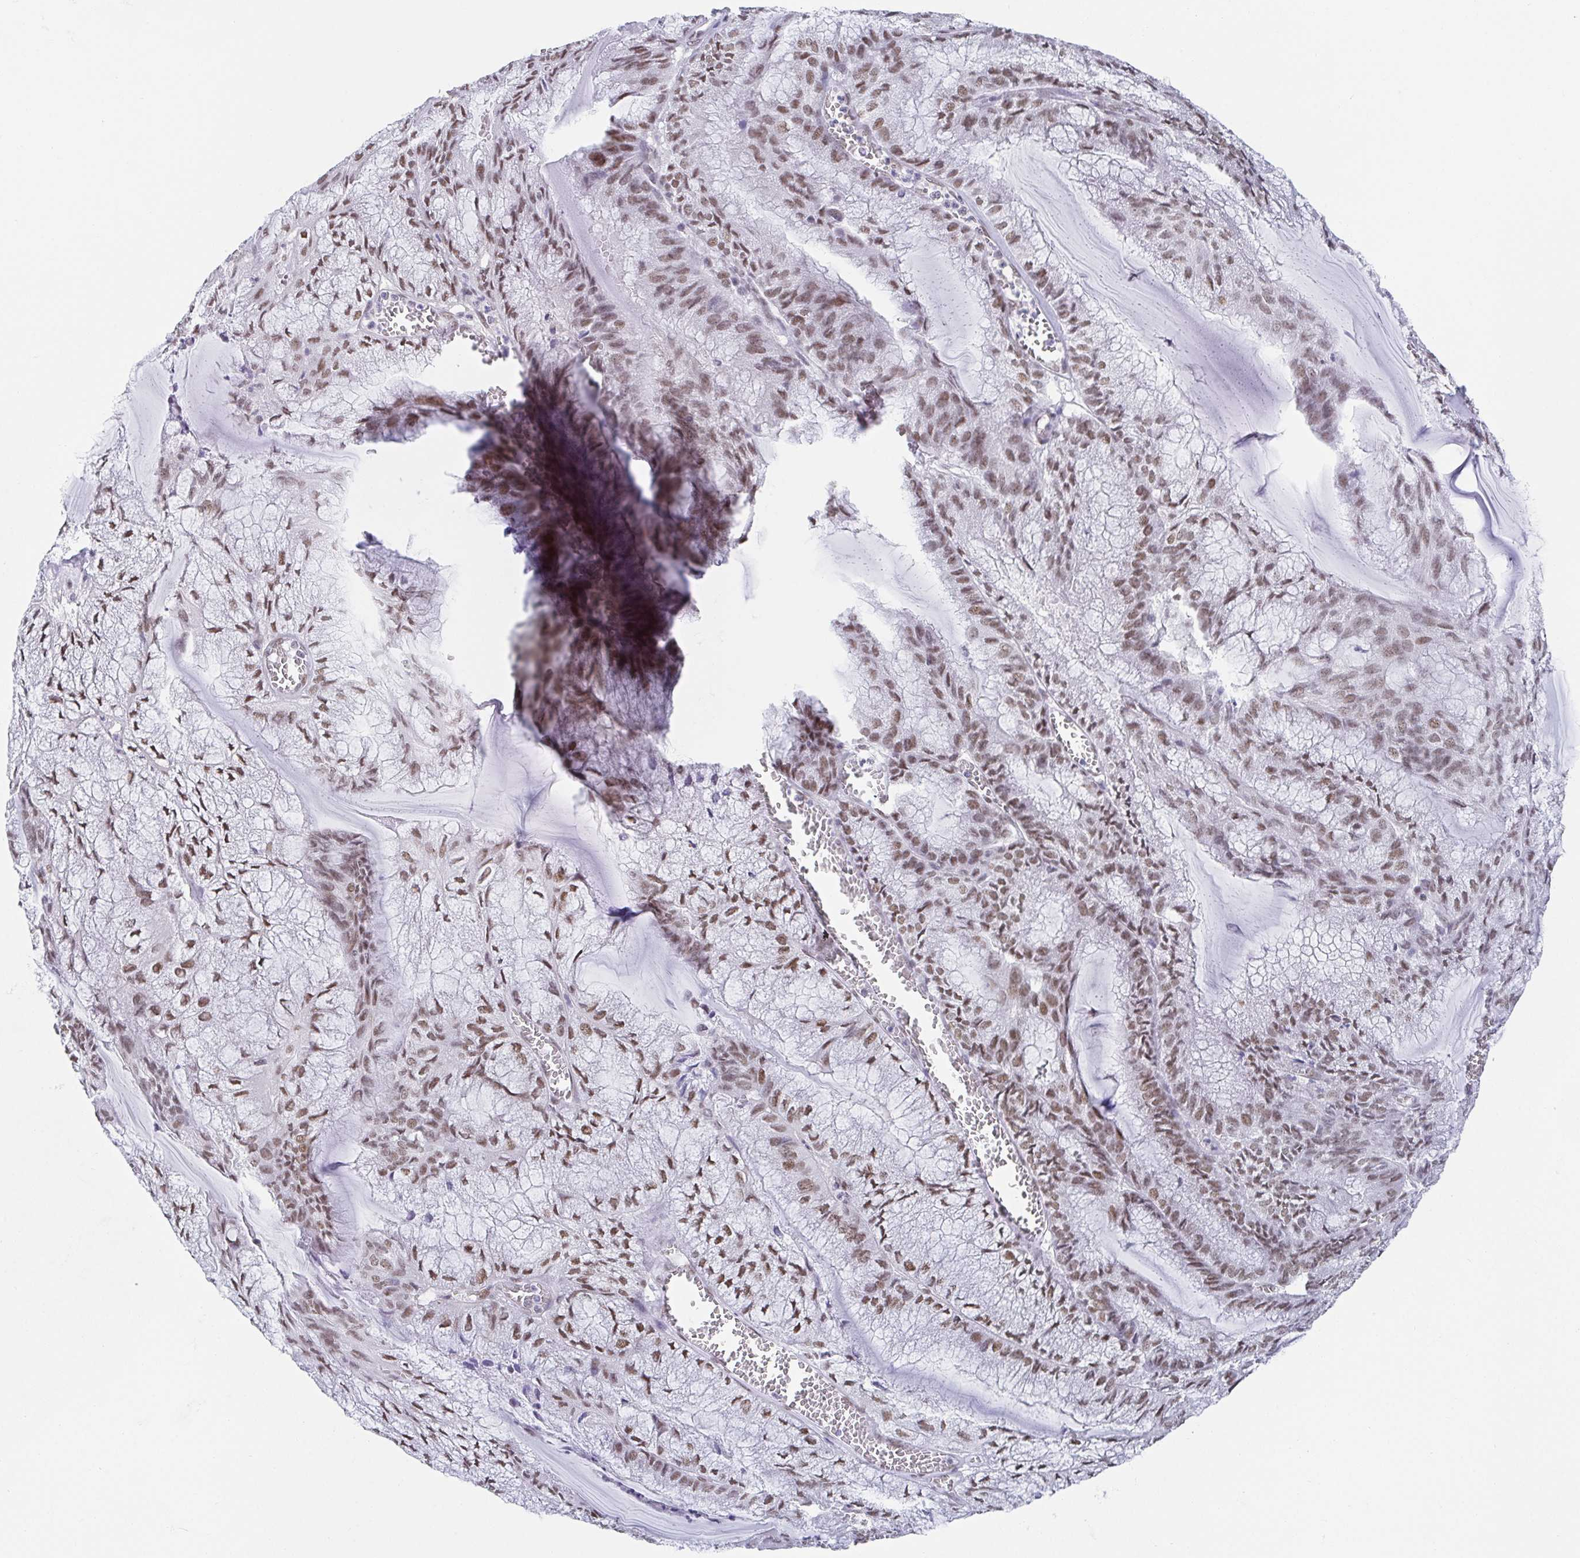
{"staining": {"intensity": "moderate", "quantity": ">75%", "location": "nuclear"}, "tissue": "endometrial cancer", "cell_type": "Tumor cells", "image_type": "cancer", "snomed": [{"axis": "morphology", "description": "Carcinoma, NOS"}, {"axis": "topography", "description": "Endometrium"}], "caption": "Protein analysis of endometrial cancer (carcinoma) tissue reveals moderate nuclear staining in approximately >75% of tumor cells.", "gene": "SLC7A10", "patient": {"sex": "female", "age": 62}}